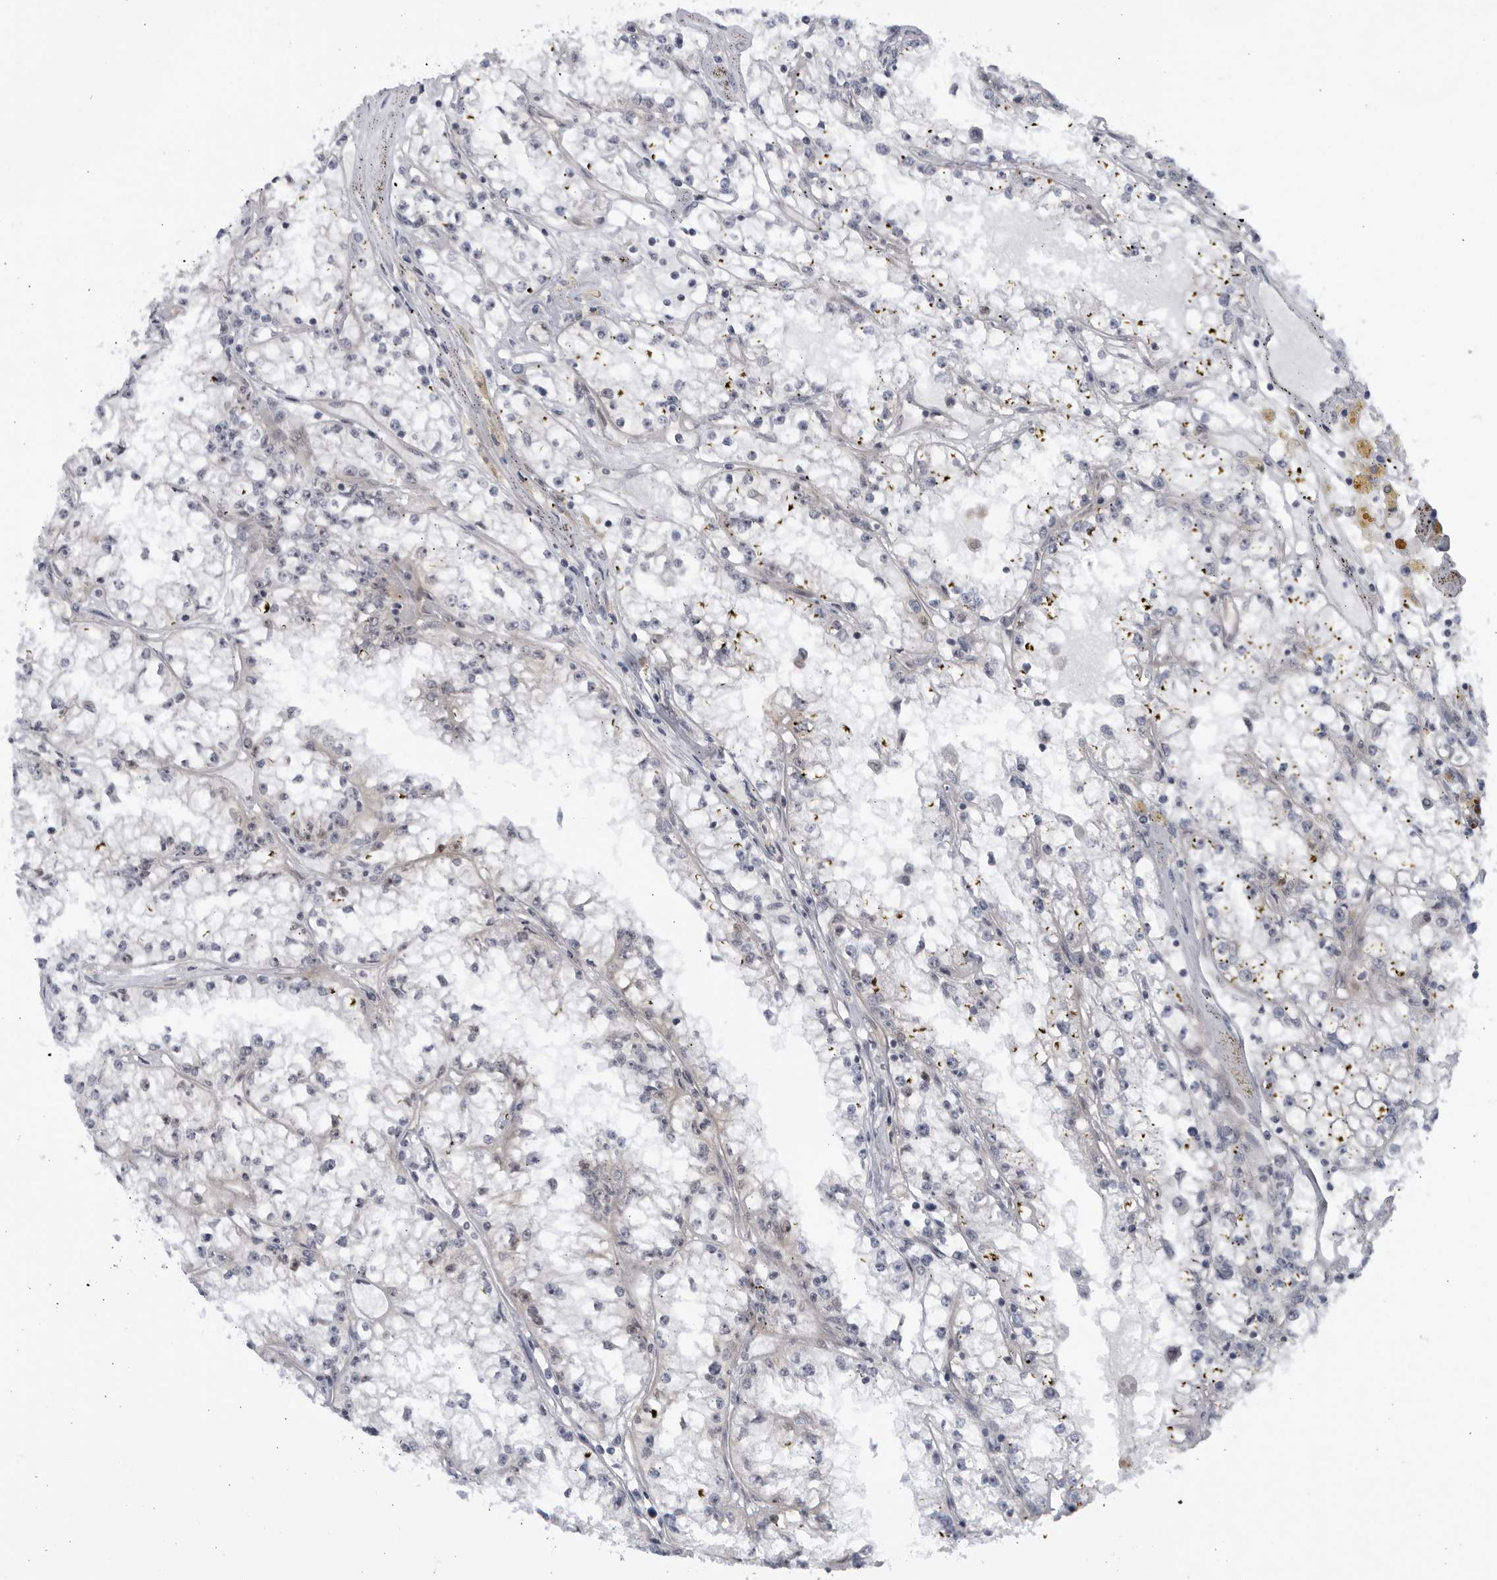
{"staining": {"intensity": "negative", "quantity": "none", "location": "none"}, "tissue": "renal cancer", "cell_type": "Tumor cells", "image_type": "cancer", "snomed": [{"axis": "morphology", "description": "Adenocarcinoma, NOS"}, {"axis": "topography", "description": "Kidney"}], "caption": "Renal cancer (adenocarcinoma) was stained to show a protein in brown. There is no significant staining in tumor cells.", "gene": "ITGB3BP", "patient": {"sex": "male", "age": 56}}